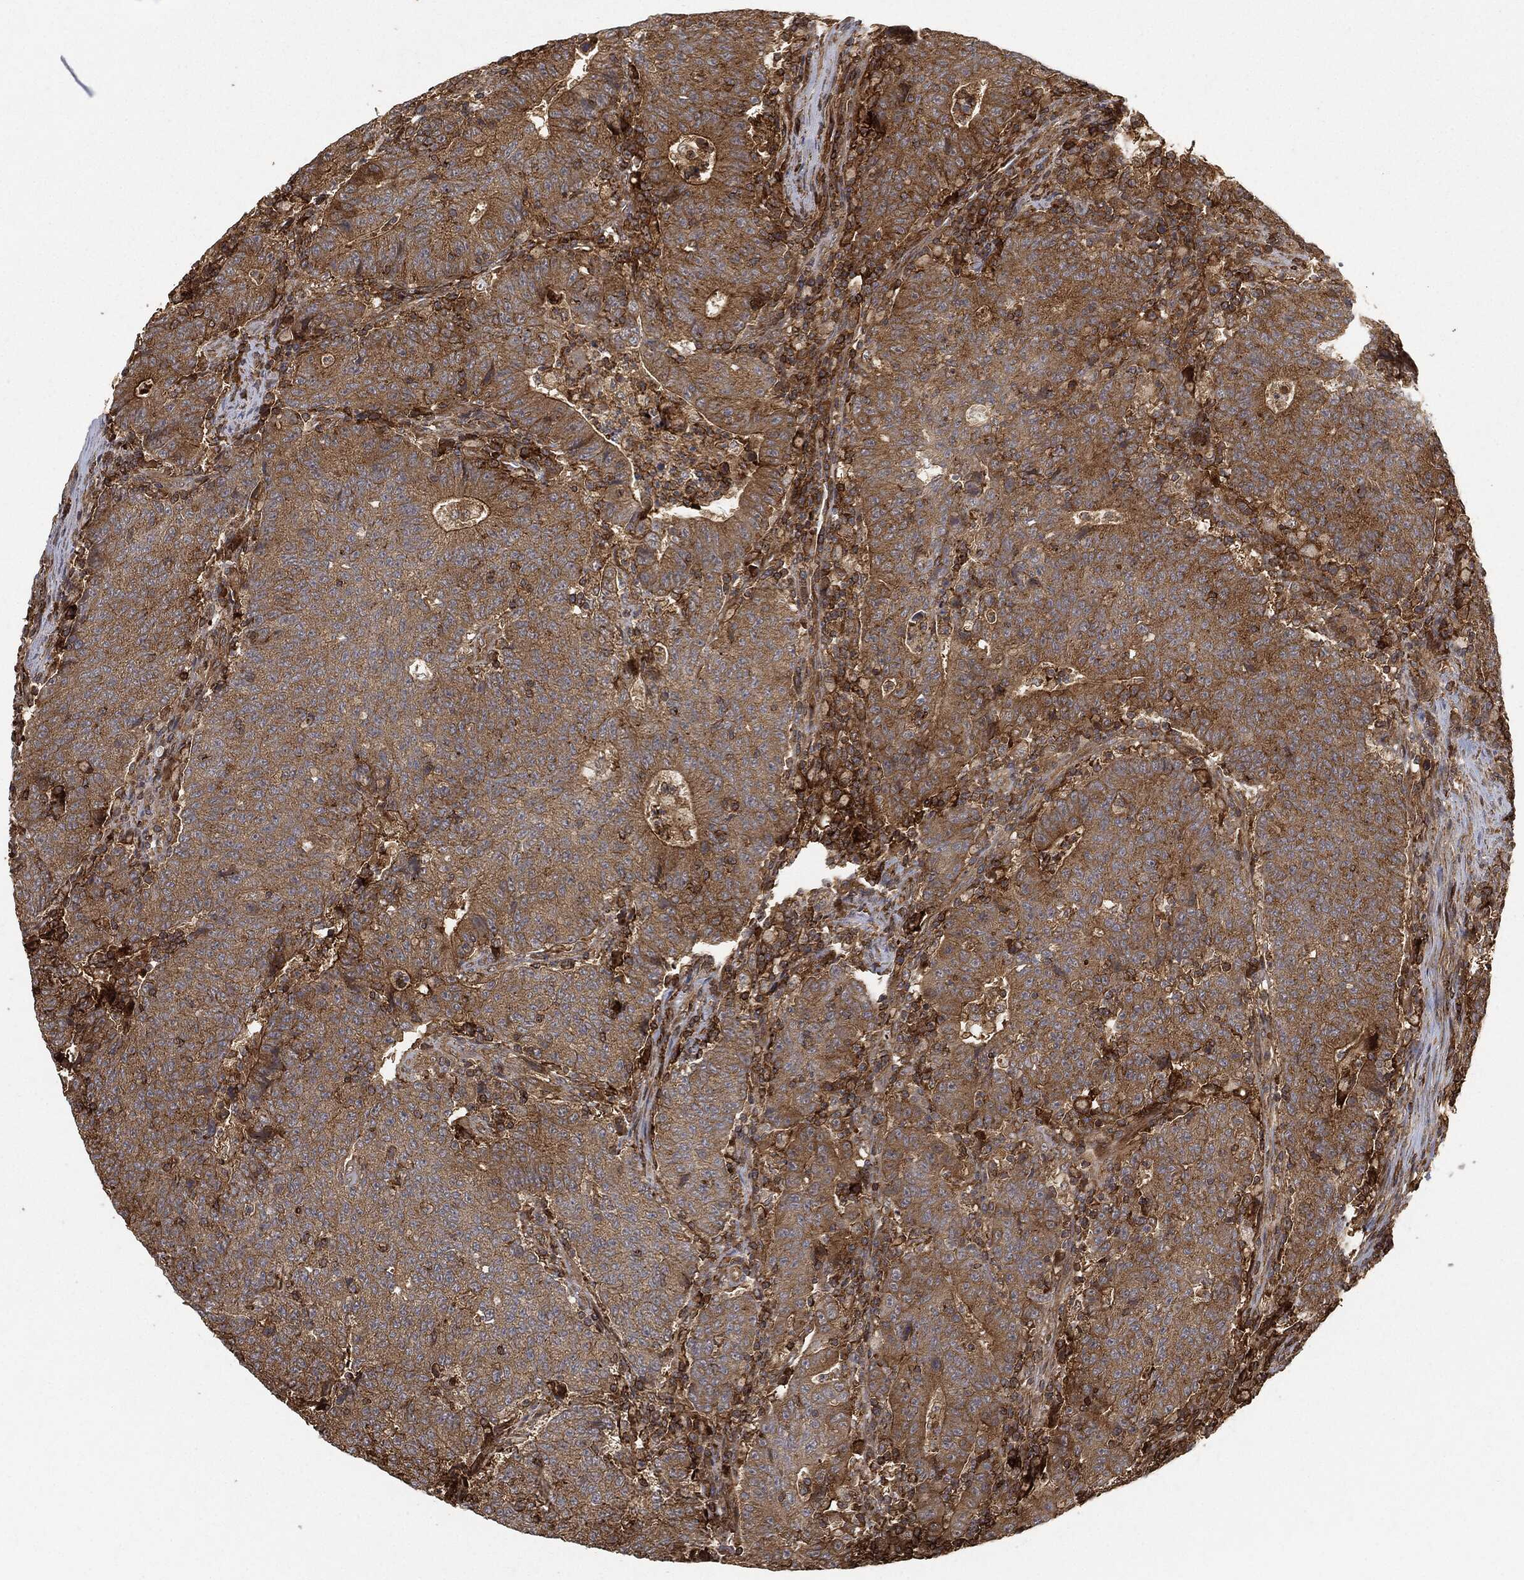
{"staining": {"intensity": "moderate", "quantity": "<25%", "location": "cytoplasmic/membranous"}, "tissue": "colorectal cancer", "cell_type": "Tumor cells", "image_type": "cancer", "snomed": [{"axis": "morphology", "description": "Adenocarcinoma, NOS"}, {"axis": "topography", "description": "Colon"}], "caption": "The micrograph exhibits a brown stain indicating the presence of a protein in the cytoplasmic/membranous of tumor cells in colorectal cancer.", "gene": "TPT1", "patient": {"sex": "female", "age": 75}}